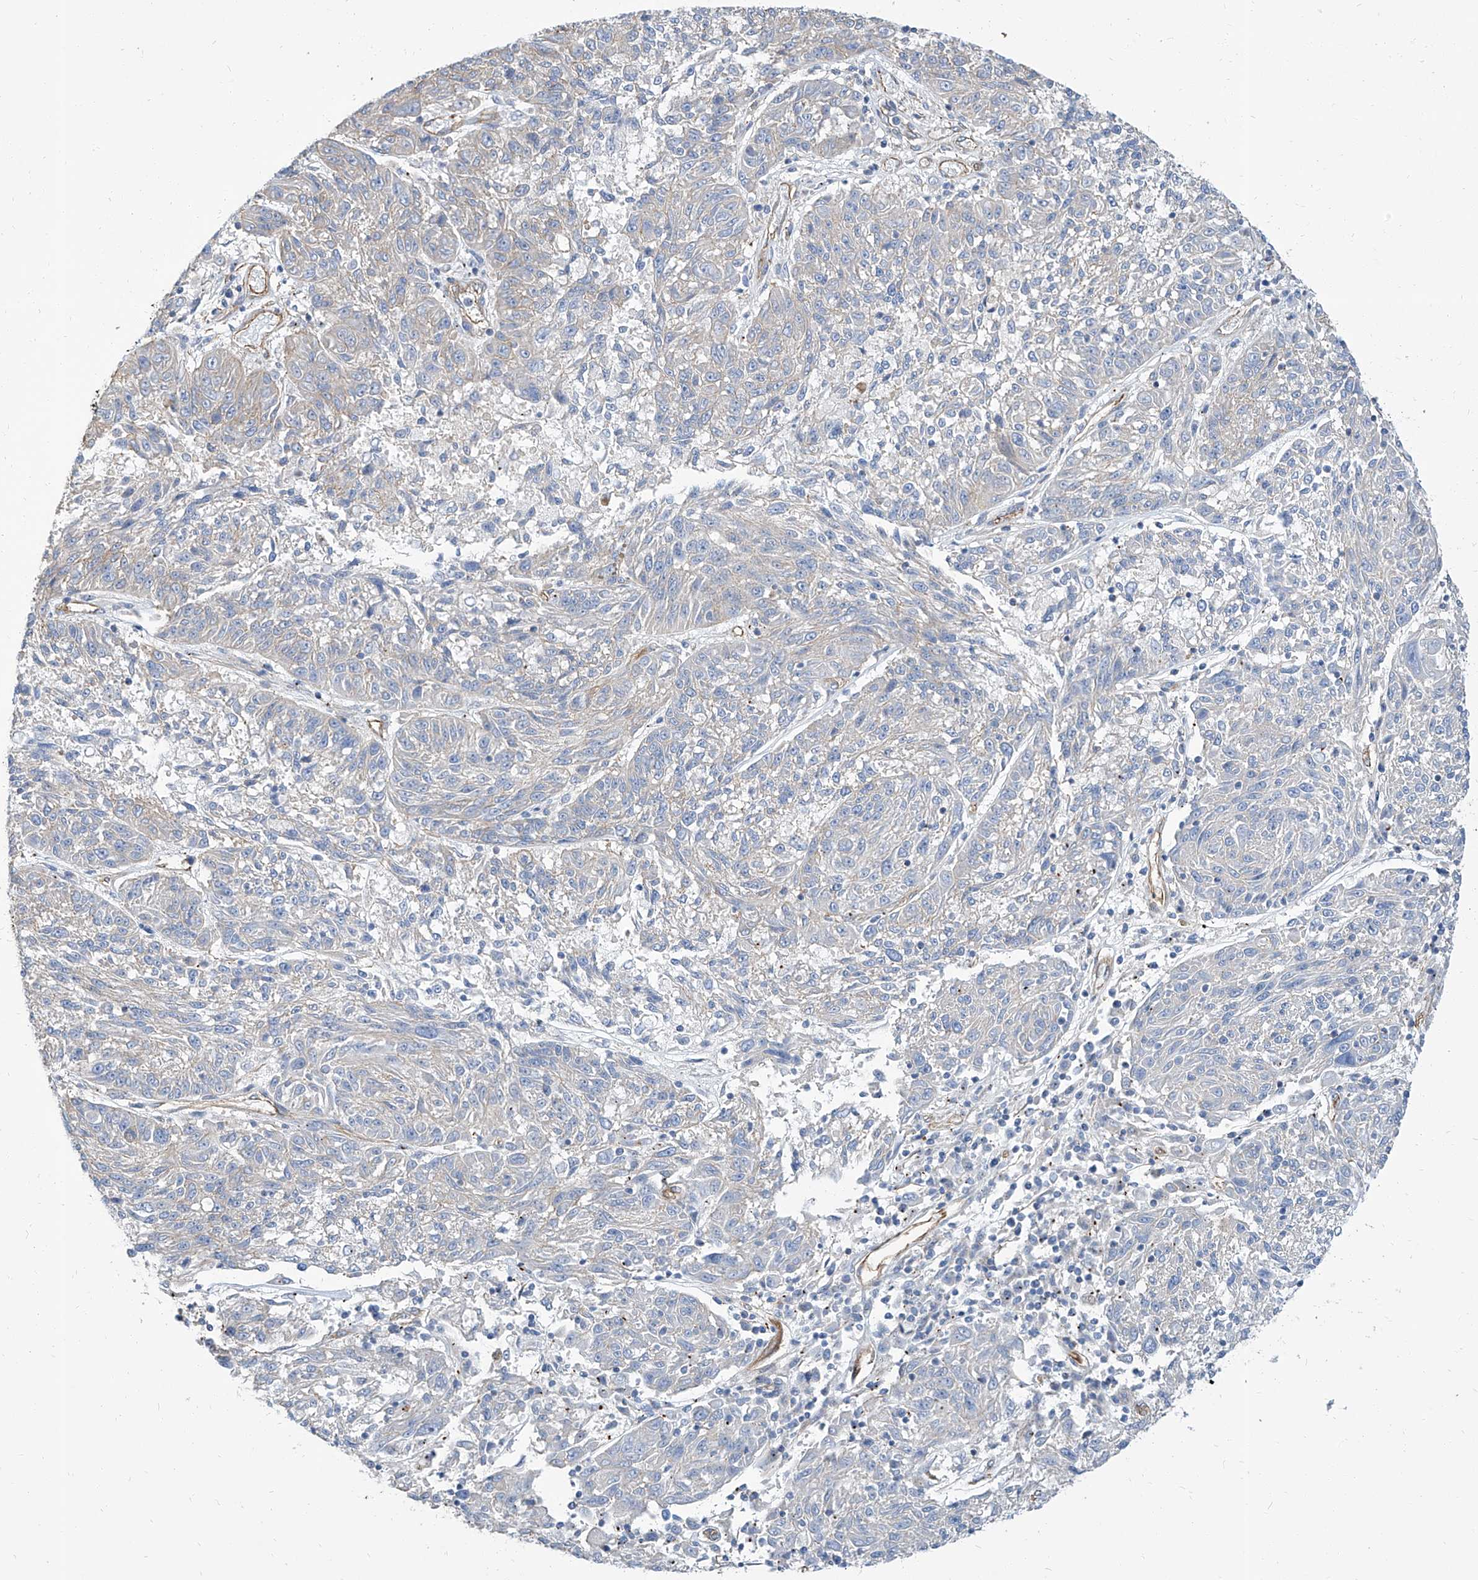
{"staining": {"intensity": "negative", "quantity": "none", "location": "none"}, "tissue": "melanoma", "cell_type": "Tumor cells", "image_type": "cancer", "snomed": [{"axis": "morphology", "description": "Malignant melanoma, NOS"}, {"axis": "topography", "description": "Skin"}], "caption": "The IHC histopathology image has no significant expression in tumor cells of malignant melanoma tissue. The staining is performed using DAB (3,3'-diaminobenzidine) brown chromogen with nuclei counter-stained in using hematoxylin.", "gene": "TXLNB", "patient": {"sex": "male", "age": 53}}